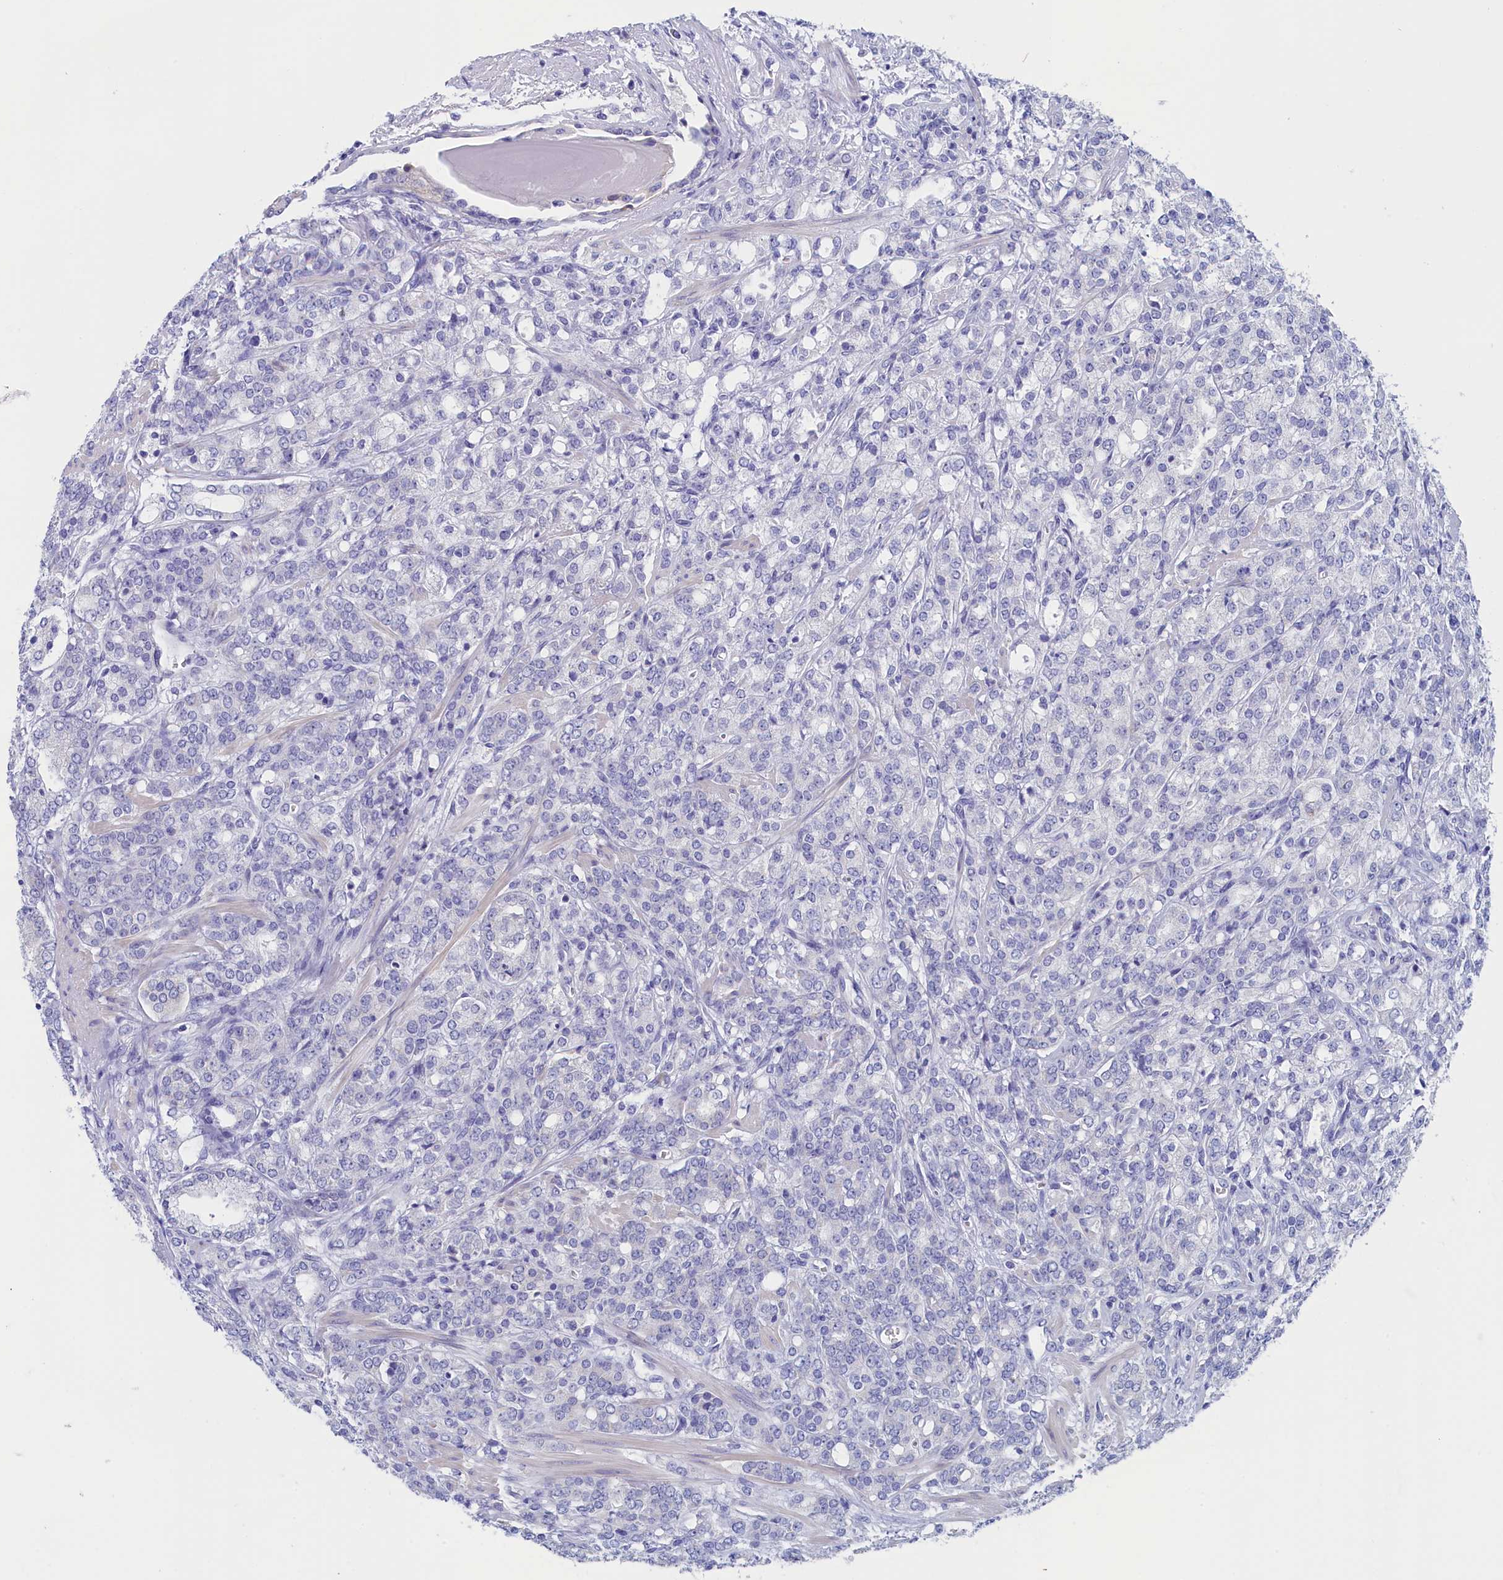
{"staining": {"intensity": "negative", "quantity": "none", "location": "none"}, "tissue": "prostate cancer", "cell_type": "Tumor cells", "image_type": "cancer", "snomed": [{"axis": "morphology", "description": "Adenocarcinoma, High grade"}, {"axis": "topography", "description": "Prostate"}], "caption": "Prostate cancer was stained to show a protein in brown. There is no significant positivity in tumor cells. (Brightfield microscopy of DAB (3,3'-diaminobenzidine) immunohistochemistry at high magnification).", "gene": "ANKRD2", "patient": {"sex": "male", "age": 62}}